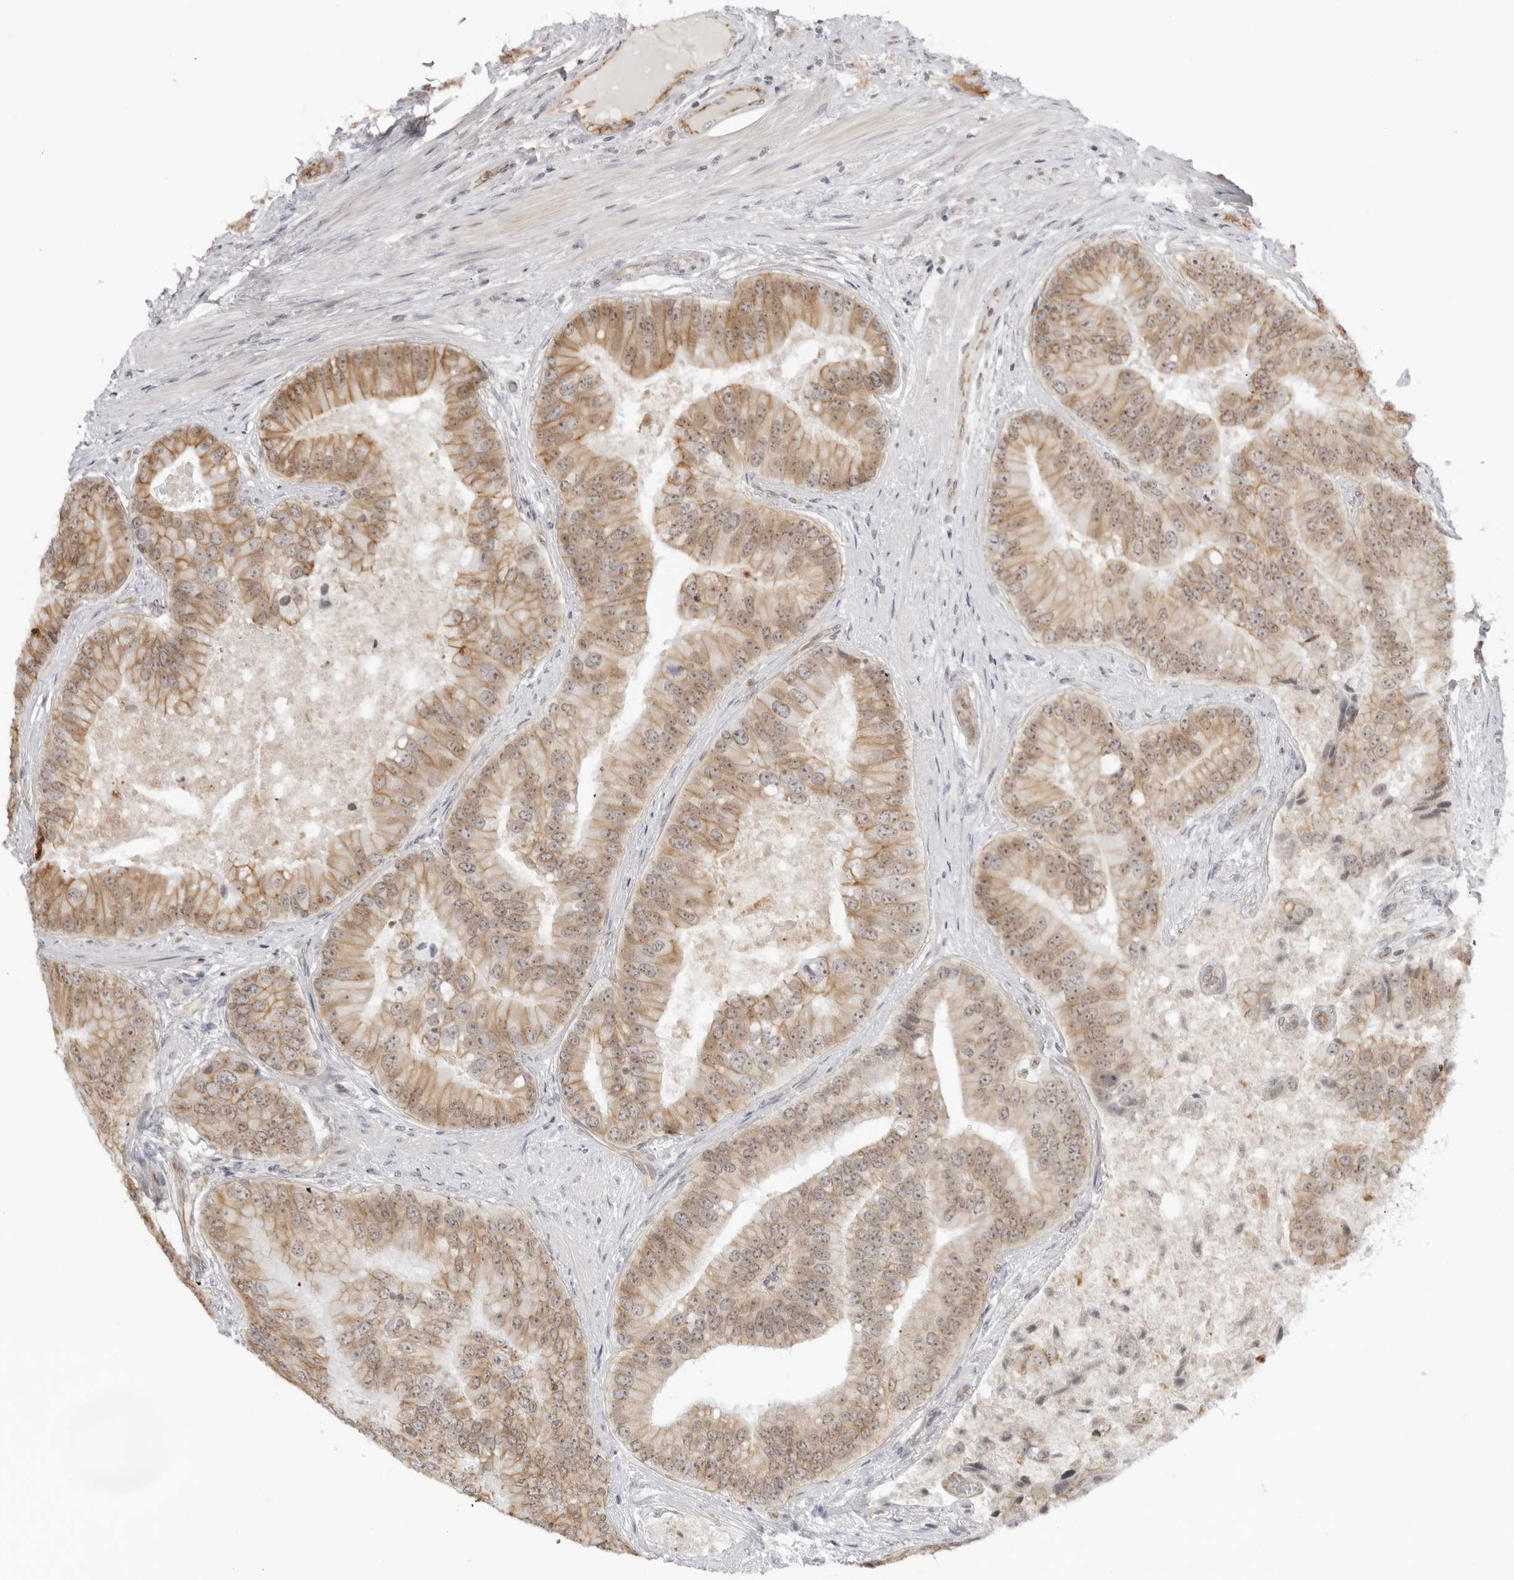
{"staining": {"intensity": "moderate", "quantity": ">75%", "location": "cytoplasmic/membranous"}, "tissue": "prostate cancer", "cell_type": "Tumor cells", "image_type": "cancer", "snomed": [{"axis": "morphology", "description": "Adenocarcinoma, High grade"}, {"axis": "topography", "description": "Prostate"}], "caption": "This micrograph exhibits adenocarcinoma (high-grade) (prostate) stained with immunohistochemistry (IHC) to label a protein in brown. The cytoplasmic/membranous of tumor cells show moderate positivity for the protein. Nuclei are counter-stained blue.", "gene": "TRAPPC3", "patient": {"sex": "male", "age": 70}}